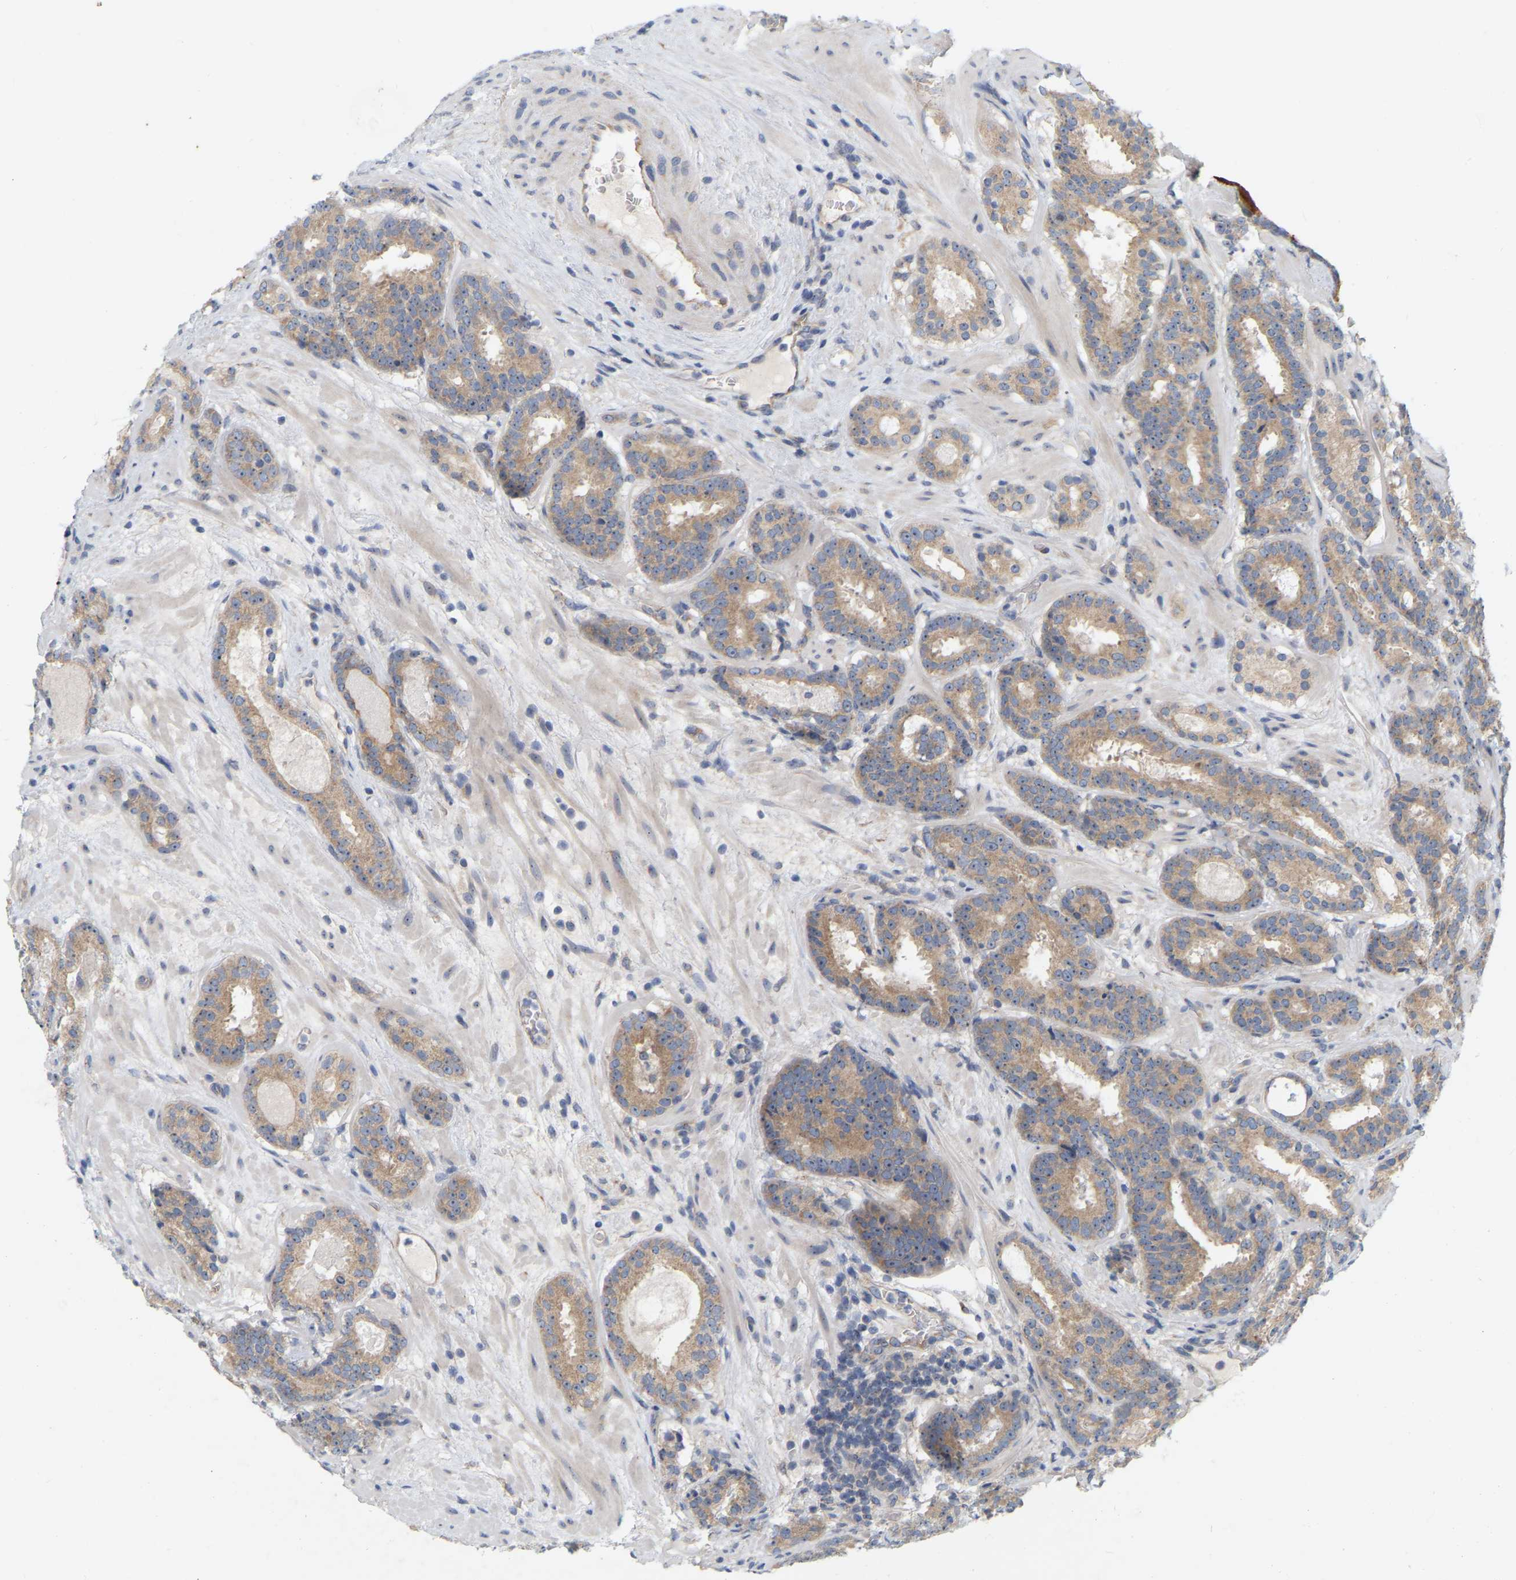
{"staining": {"intensity": "moderate", "quantity": ">75%", "location": "cytoplasmic/membranous,nuclear"}, "tissue": "prostate cancer", "cell_type": "Tumor cells", "image_type": "cancer", "snomed": [{"axis": "morphology", "description": "Adenocarcinoma, Low grade"}, {"axis": "topography", "description": "Prostate"}], "caption": "Immunohistochemical staining of human prostate cancer displays medium levels of moderate cytoplasmic/membranous and nuclear expression in about >75% of tumor cells.", "gene": "MINDY4", "patient": {"sex": "male", "age": 69}}